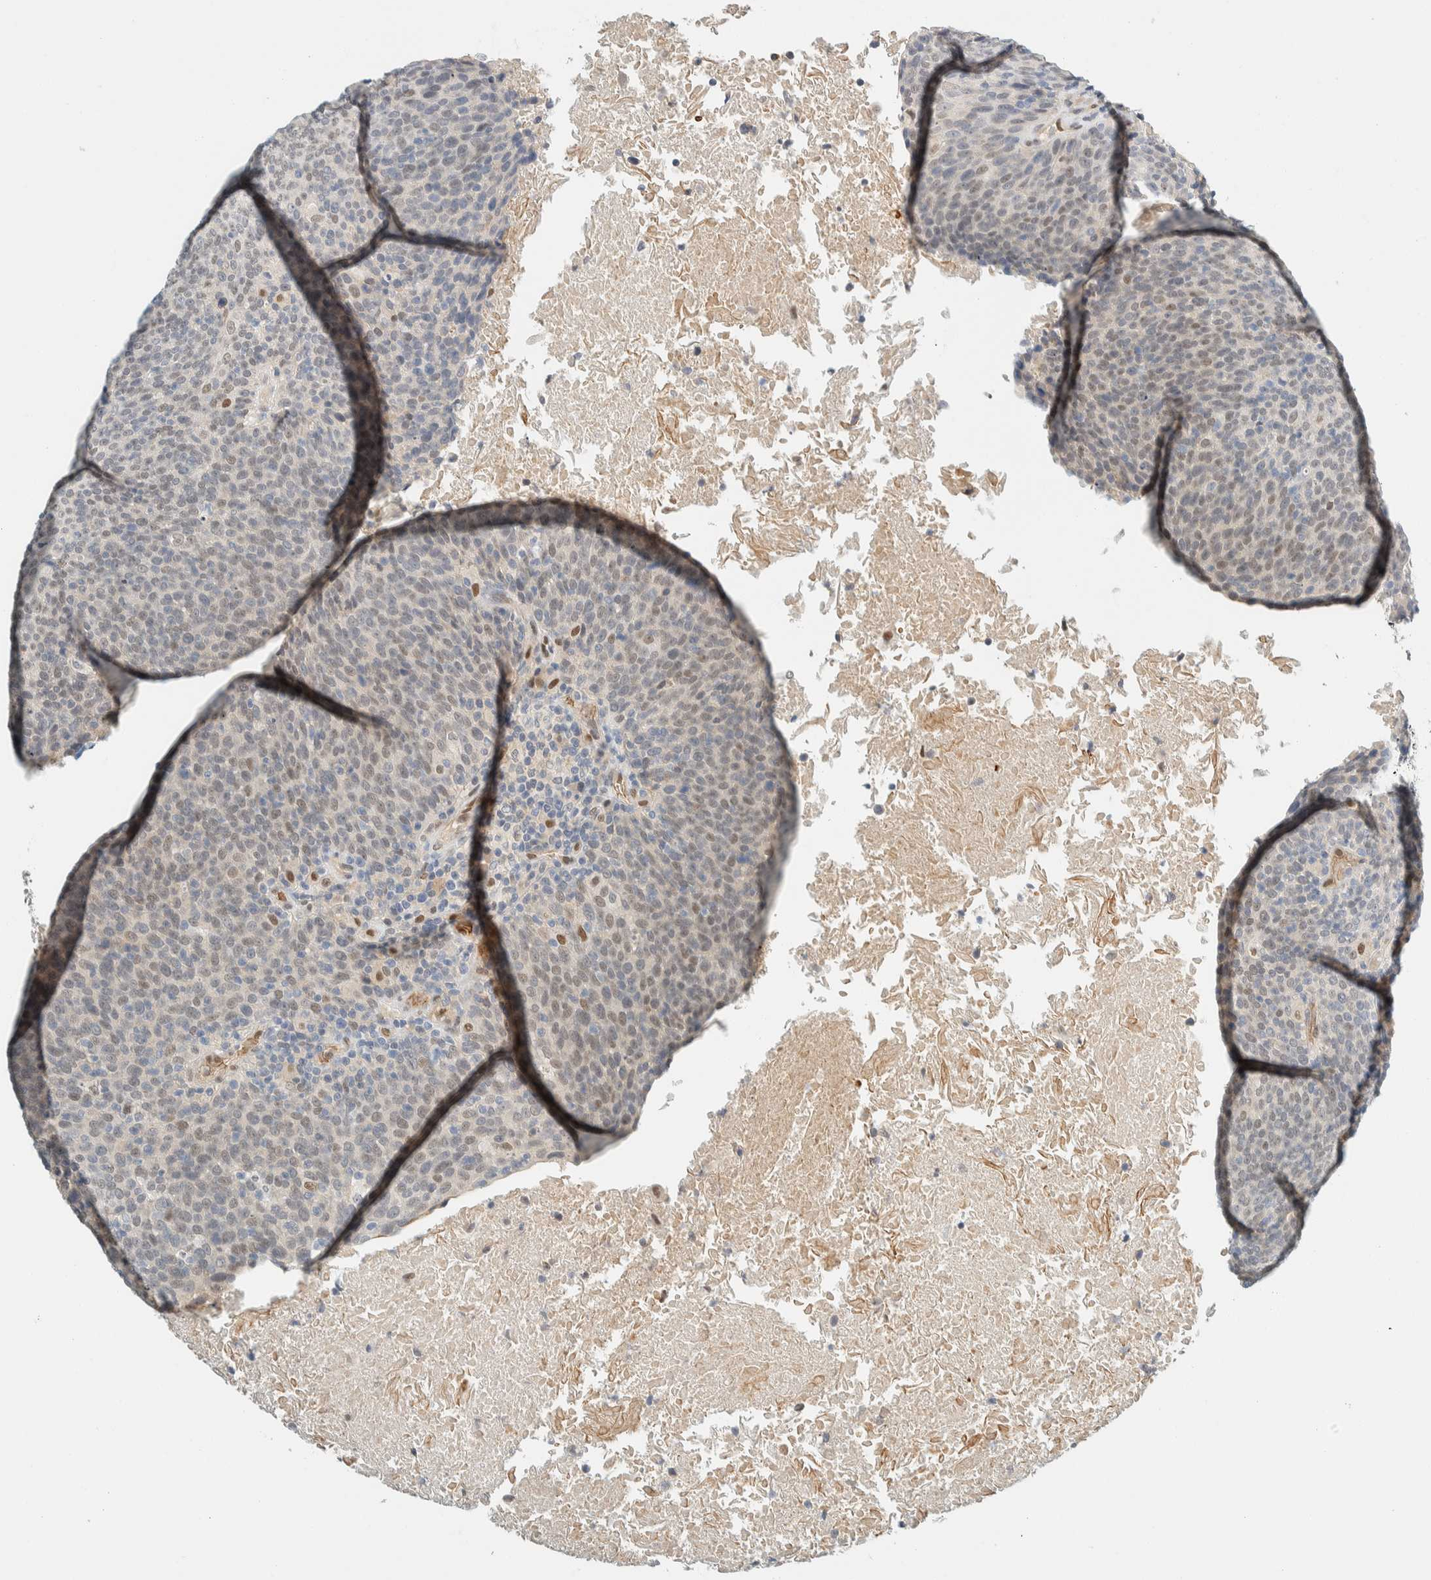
{"staining": {"intensity": "moderate", "quantity": "<25%", "location": "nuclear"}, "tissue": "head and neck cancer", "cell_type": "Tumor cells", "image_type": "cancer", "snomed": [{"axis": "morphology", "description": "Squamous cell carcinoma, NOS"}, {"axis": "morphology", "description": "Squamous cell carcinoma, metastatic, NOS"}, {"axis": "topography", "description": "Lymph node"}, {"axis": "topography", "description": "Head-Neck"}], "caption": "Protein expression analysis of human head and neck squamous cell carcinoma reveals moderate nuclear expression in about <25% of tumor cells.", "gene": "TSTD2", "patient": {"sex": "male", "age": 62}}